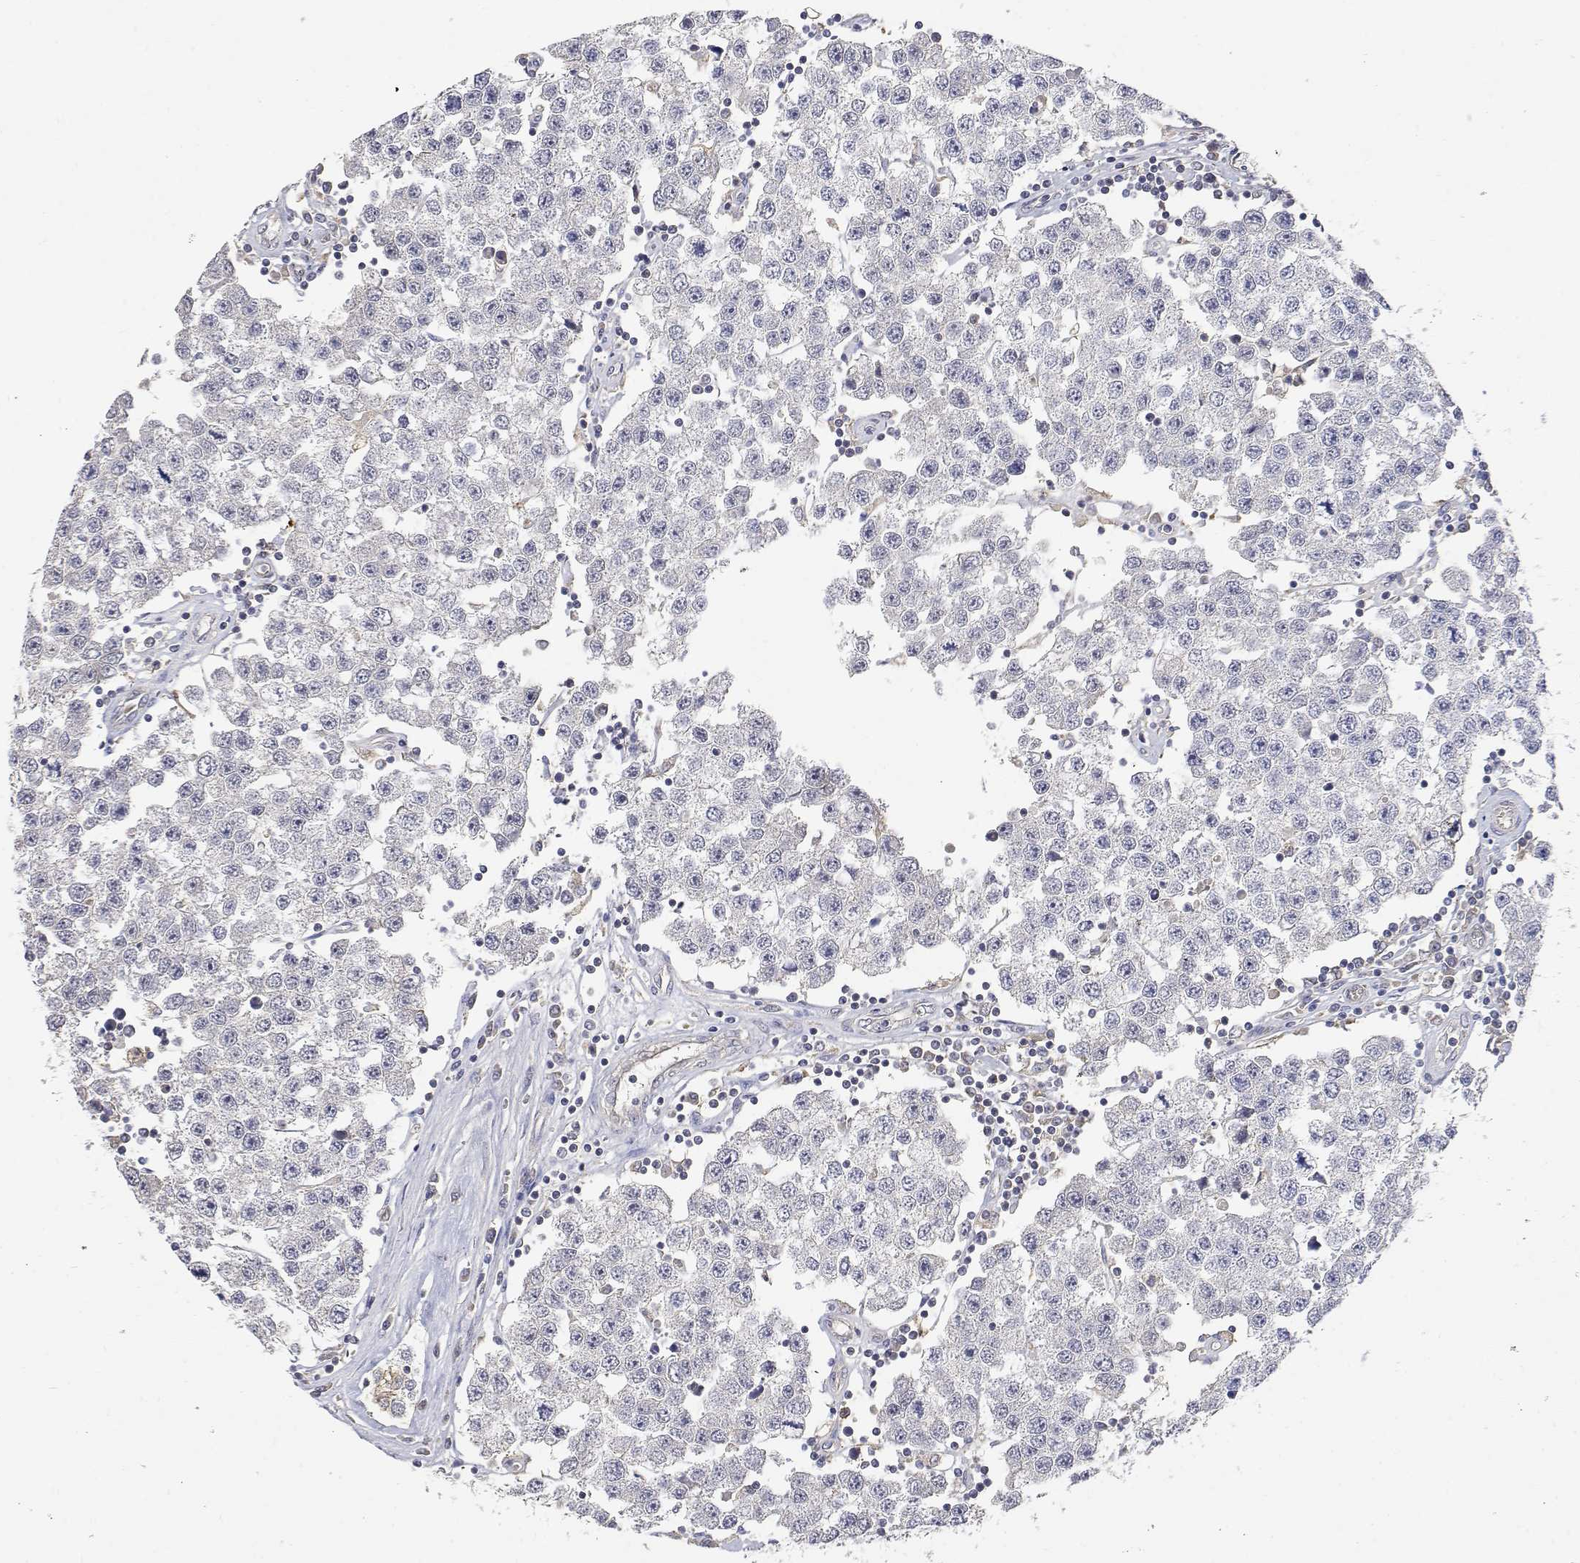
{"staining": {"intensity": "negative", "quantity": "none", "location": "none"}, "tissue": "testis cancer", "cell_type": "Tumor cells", "image_type": "cancer", "snomed": [{"axis": "morphology", "description": "Seminoma, NOS"}, {"axis": "topography", "description": "Testis"}], "caption": "Tumor cells show no significant protein staining in testis cancer. Brightfield microscopy of immunohistochemistry stained with DAB (3,3'-diaminobenzidine) (brown) and hematoxylin (blue), captured at high magnification.", "gene": "LONRF3", "patient": {"sex": "male", "age": 34}}